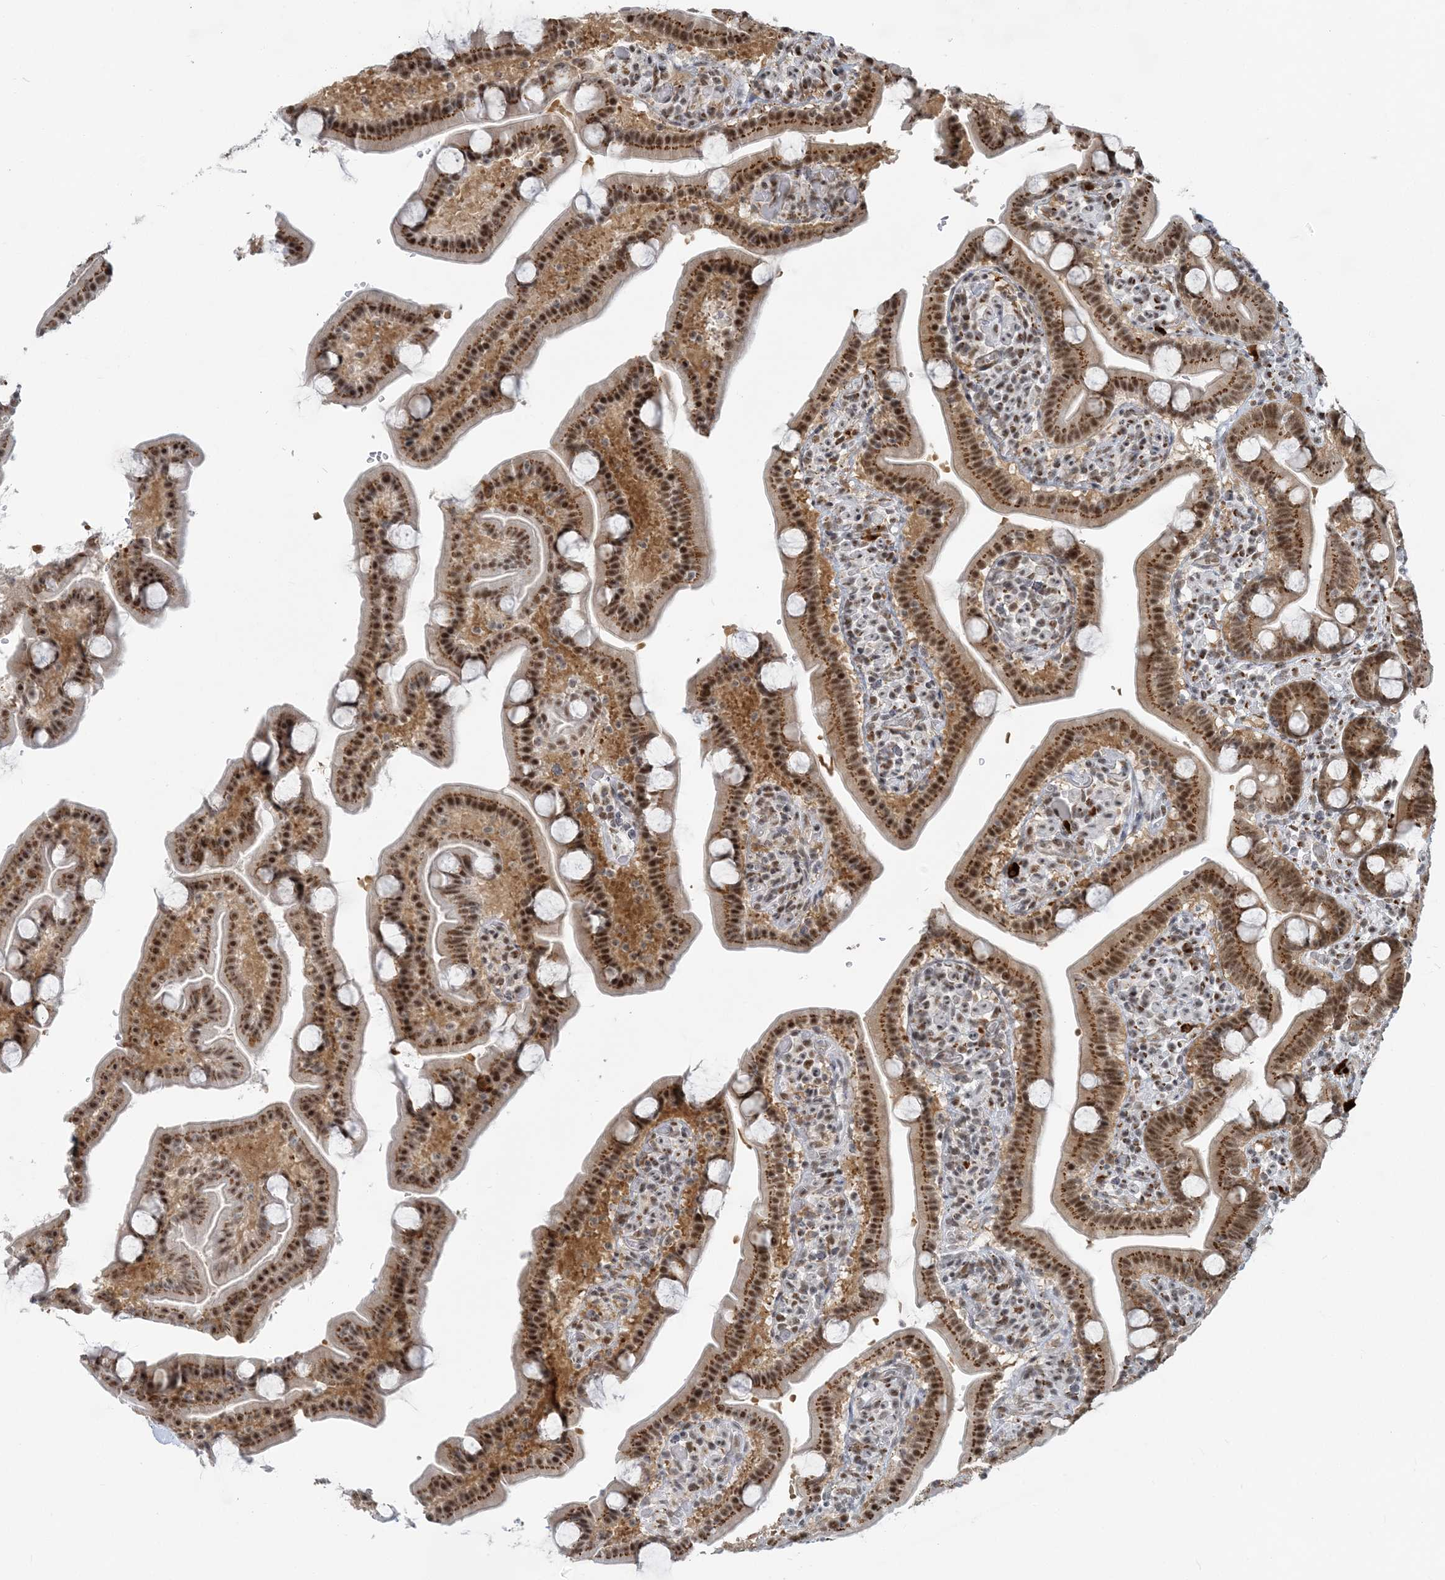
{"staining": {"intensity": "moderate", "quantity": ">75%", "location": "cytoplasmic/membranous,nuclear"}, "tissue": "duodenum", "cell_type": "Glandular cells", "image_type": "normal", "snomed": [{"axis": "morphology", "description": "Normal tissue, NOS"}, {"axis": "topography", "description": "Duodenum"}], "caption": "Immunohistochemical staining of unremarkable duodenum reveals moderate cytoplasmic/membranous,nuclear protein positivity in approximately >75% of glandular cells.", "gene": "PLRG1", "patient": {"sex": "male", "age": 55}}